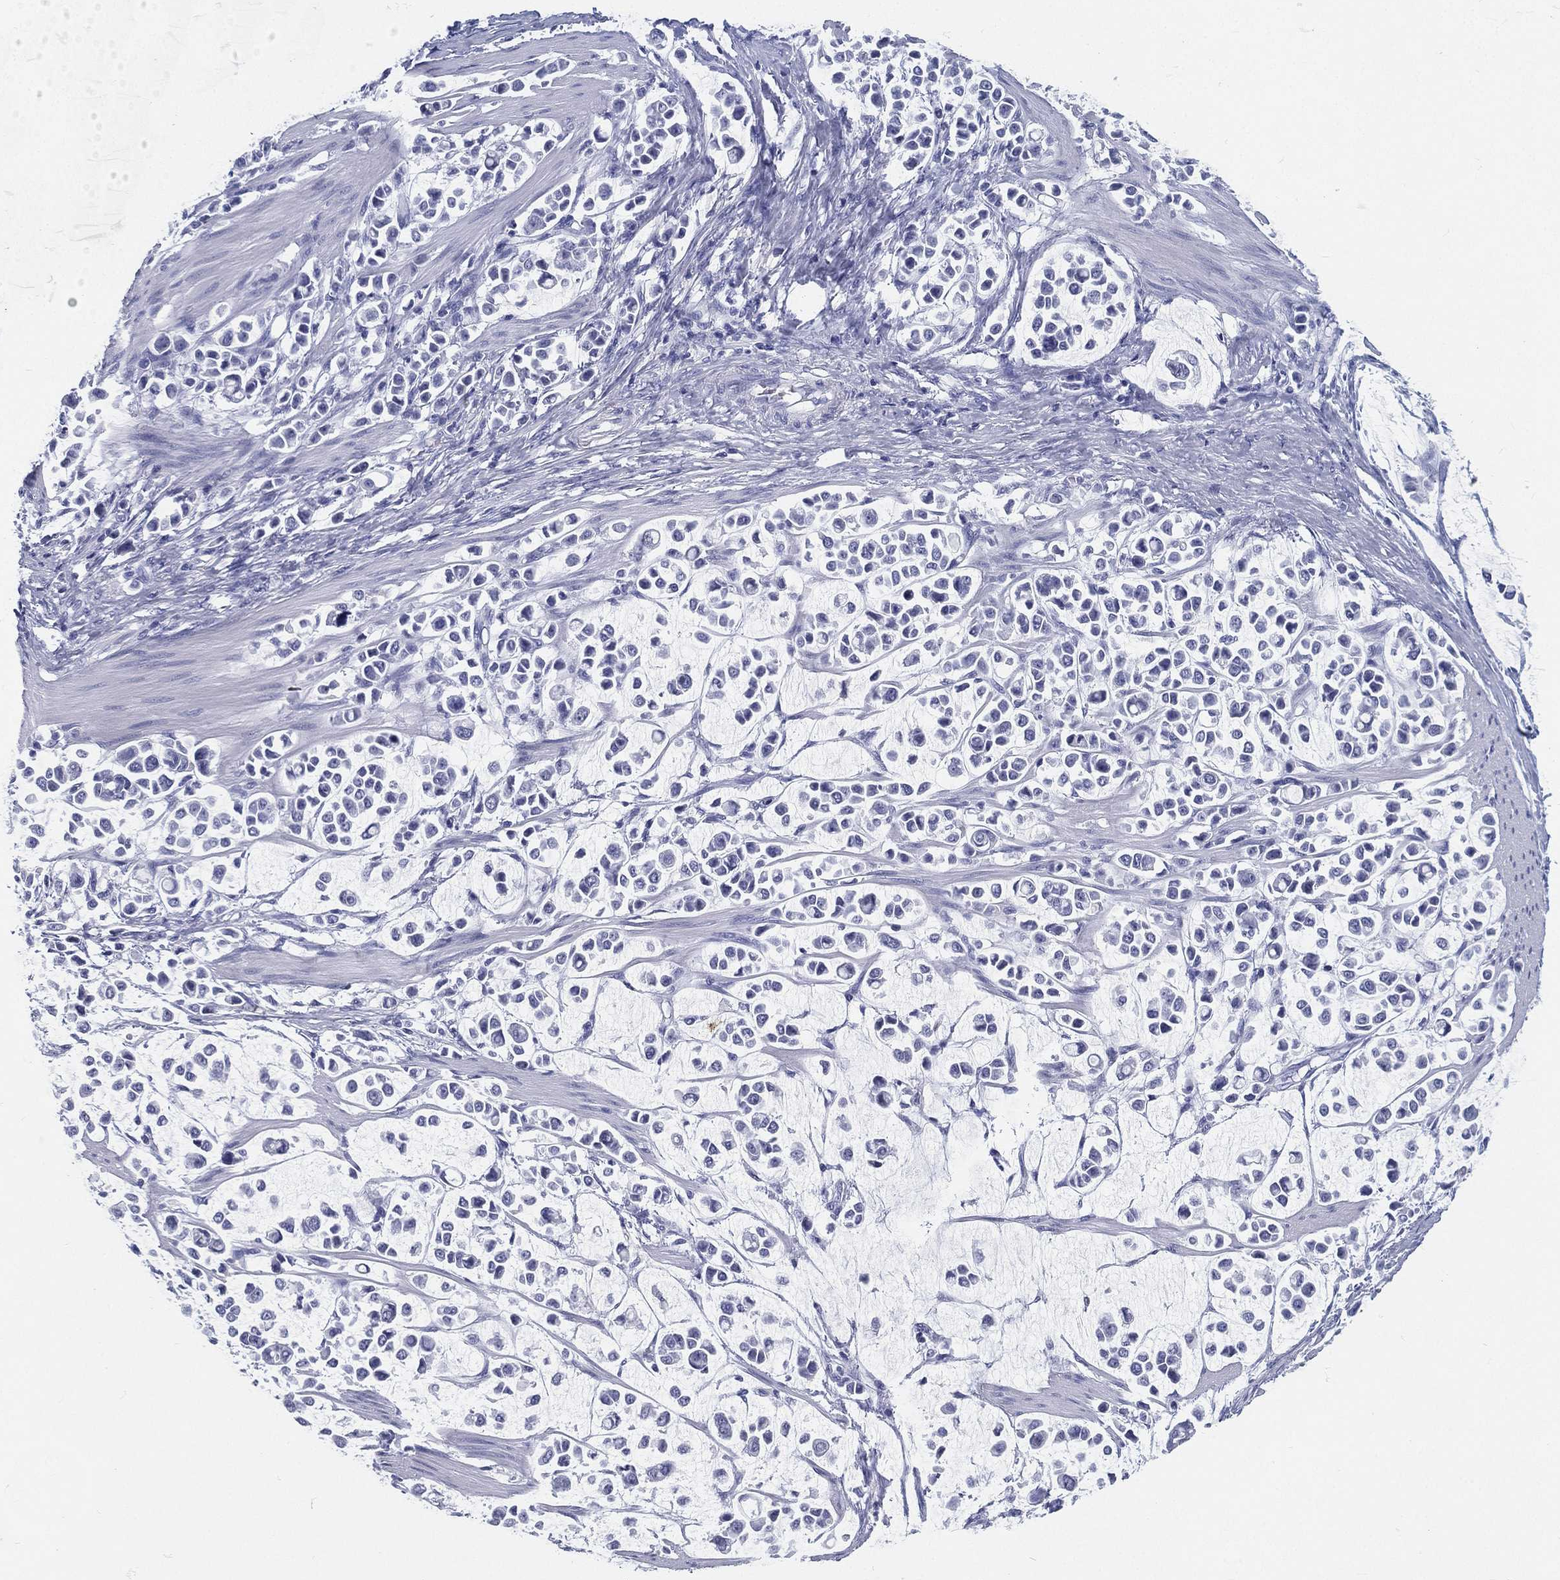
{"staining": {"intensity": "negative", "quantity": "none", "location": "none"}, "tissue": "stomach cancer", "cell_type": "Tumor cells", "image_type": "cancer", "snomed": [{"axis": "morphology", "description": "Adenocarcinoma, NOS"}, {"axis": "topography", "description": "Stomach"}], "caption": "There is no significant expression in tumor cells of adenocarcinoma (stomach).", "gene": "ATP1B2", "patient": {"sex": "male", "age": 82}}